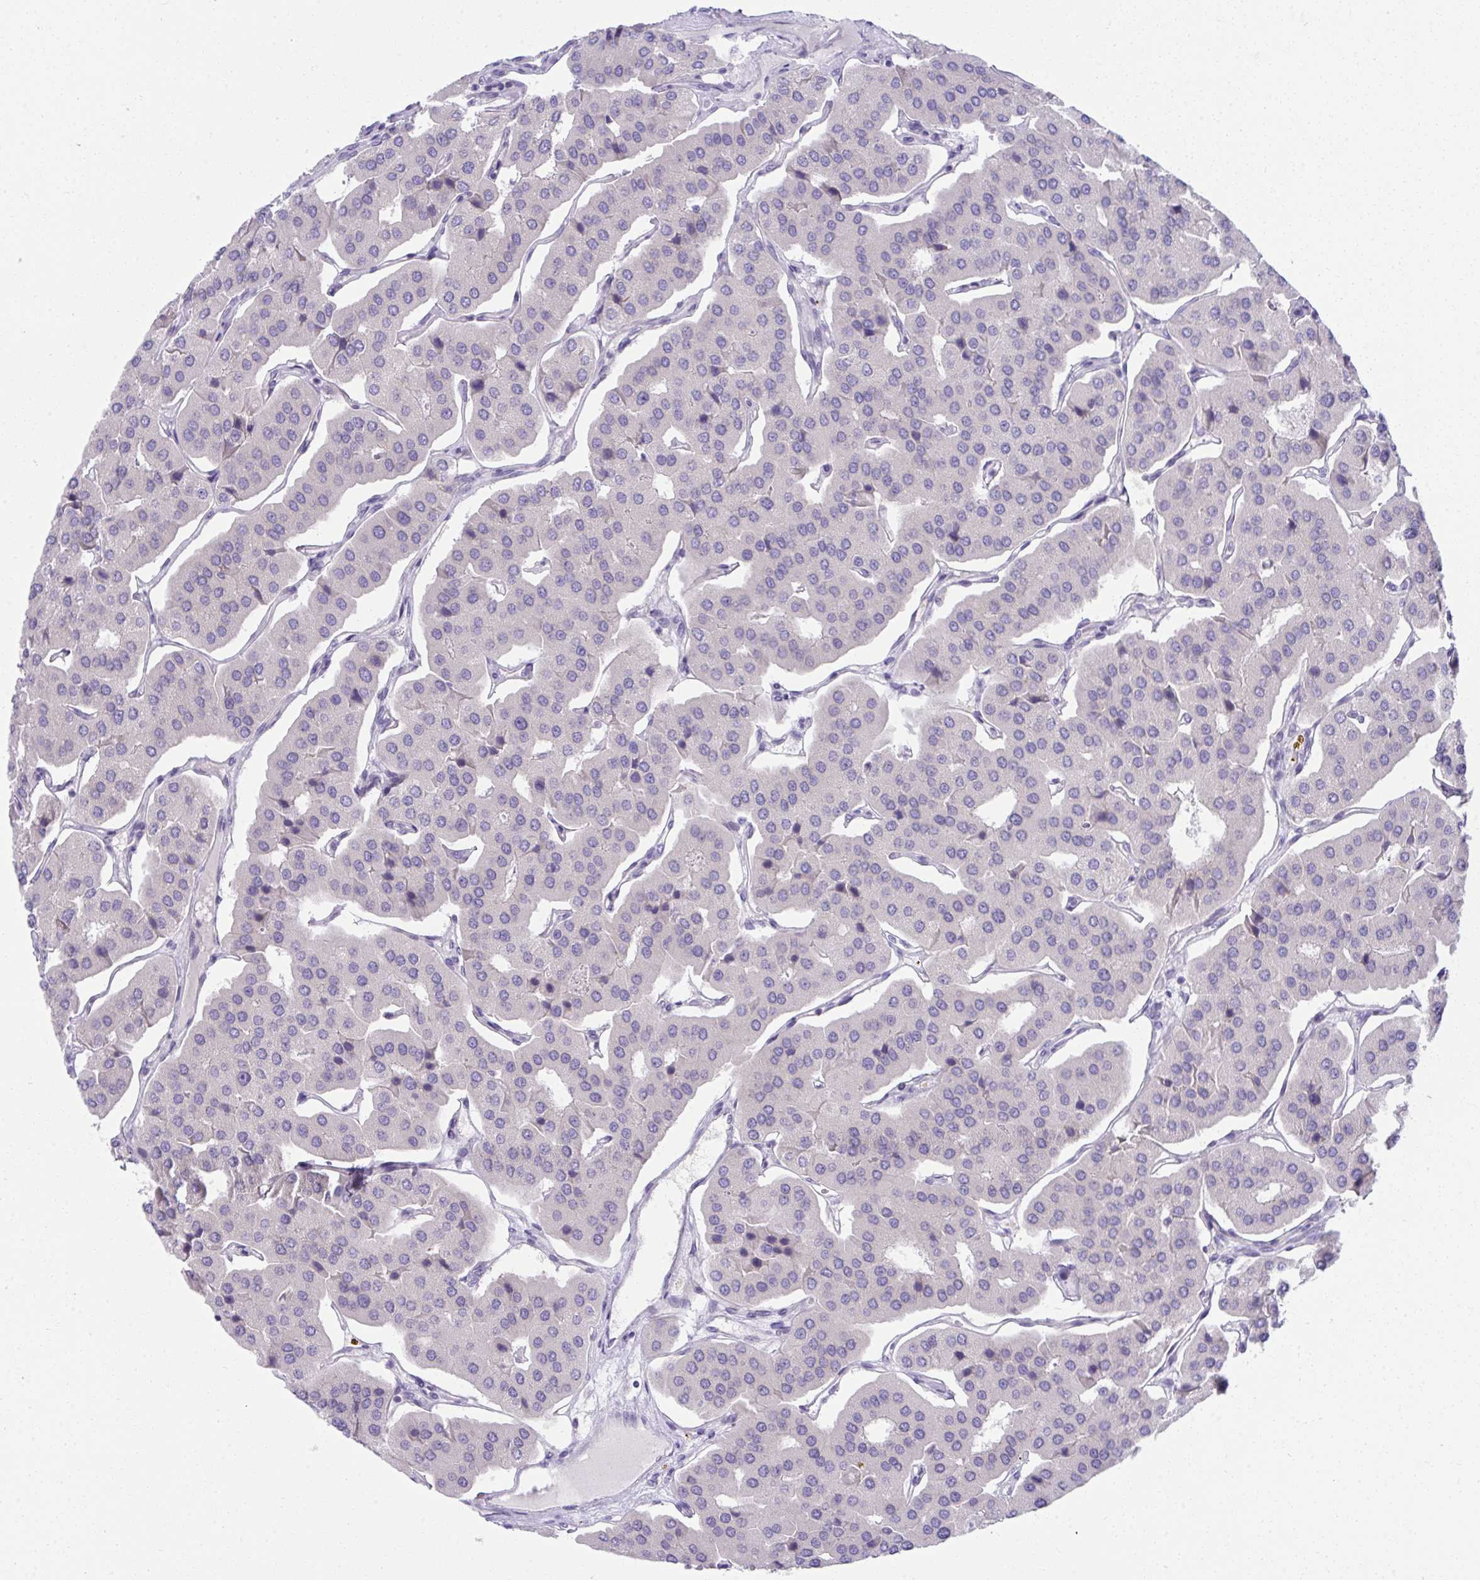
{"staining": {"intensity": "negative", "quantity": "none", "location": "none"}, "tissue": "parathyroid gland", "cell_type": "Glandular cells", "image_type": "normal", "snomed": [{"axis": "morphology", "description": "Normal tissue, NOS"}, {"axis": "morphology", "description": "Adenoma, NOS"}, {"axis": "topography", "description": "Parathyroid gland"}], "caption": "This is an immunohistochemistry micrograph of unremarkable parathyroid gland. There is no staining in glandular cells.", "gene": "FASLG", "patient": {"sex": "female", "age": 86}}